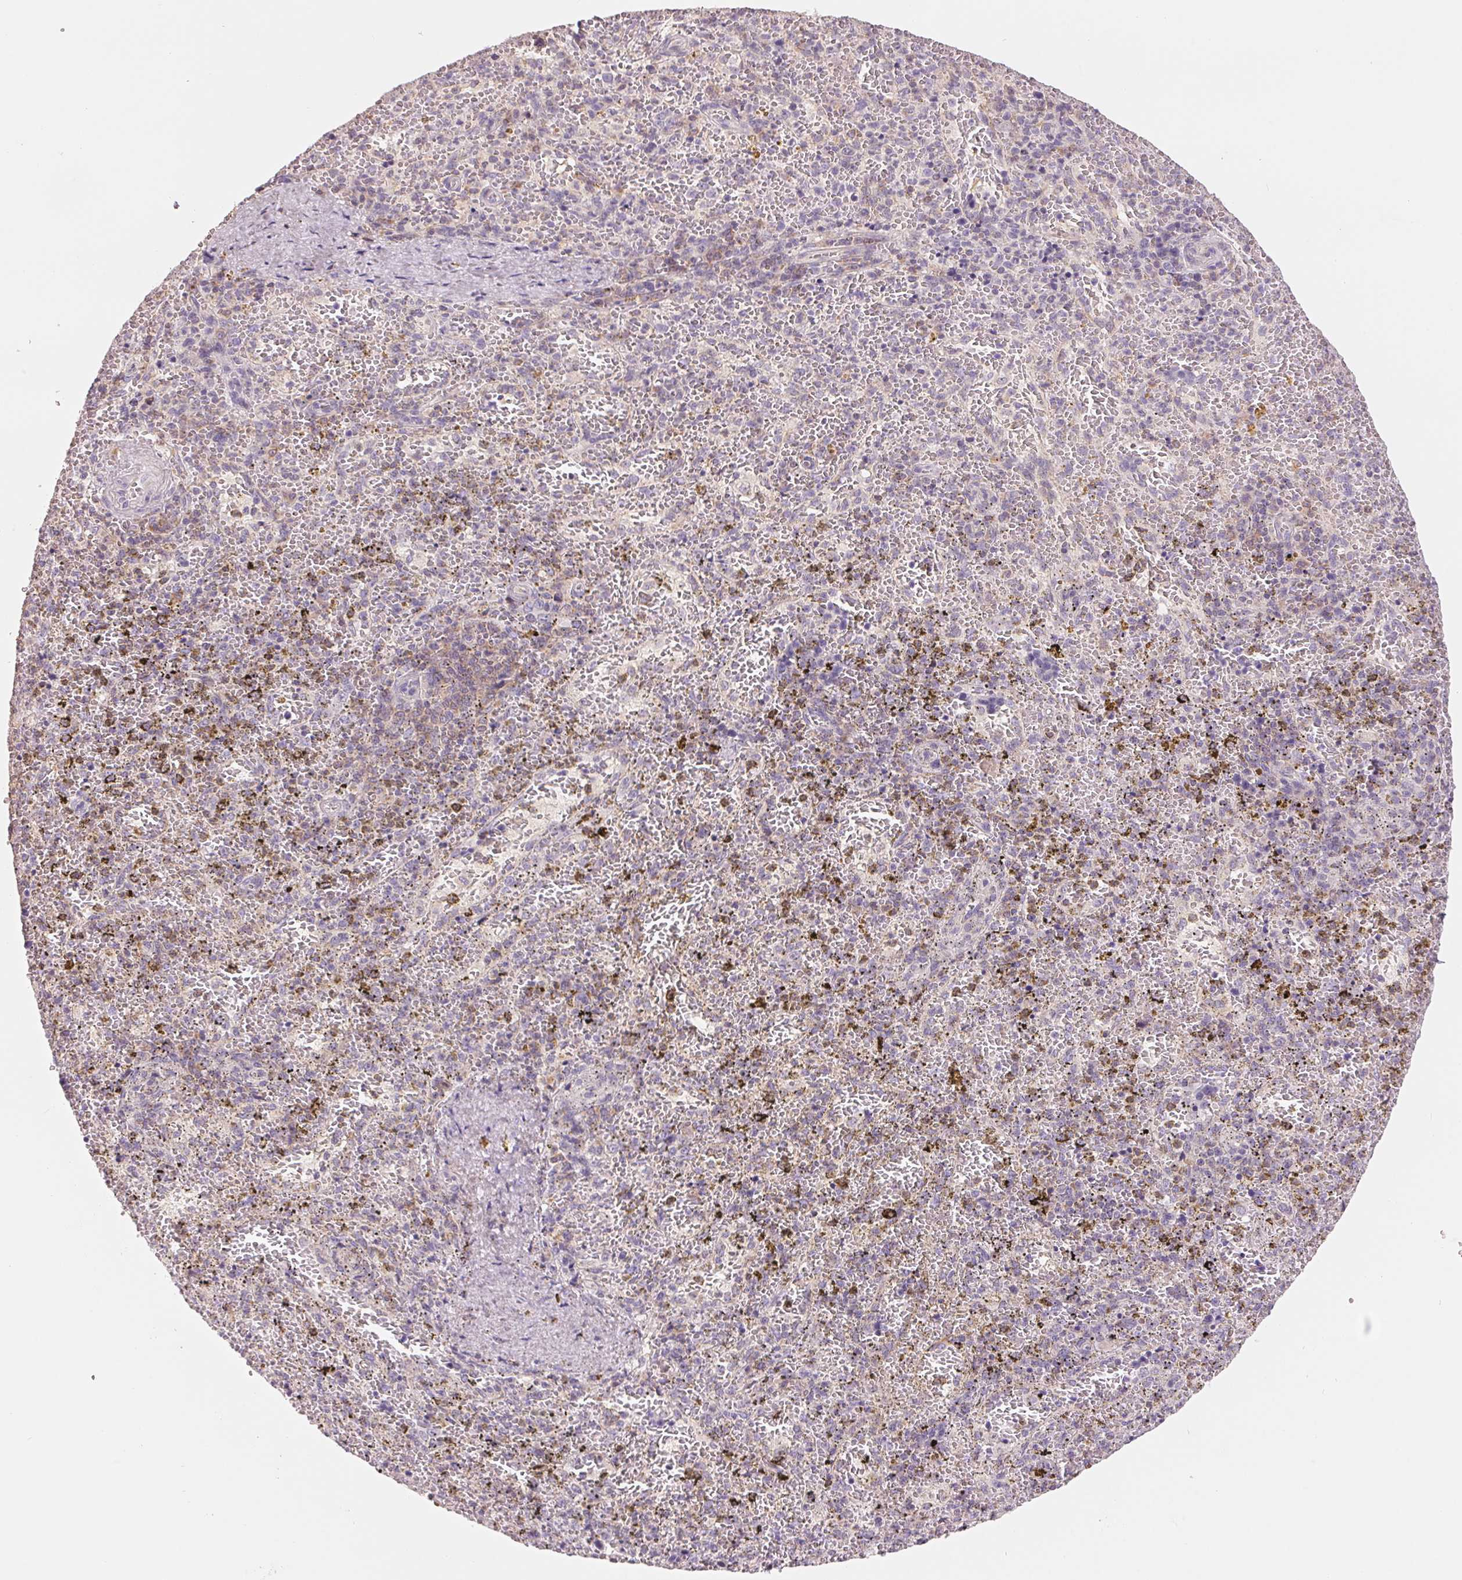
{"staining": {"intensity": "negative", "quantity": "none", "location": "none"}, "tissue": "spleen", "cell_type": "Cells in red pulp", "image_type": "normal", "snomed": [{"axis": "morphology", "description": "Normal tissue, NOS"}, {"axis": "topography", "description": "Spleen"}], "caption": "A high-resolution histopathology image shows immunohistochemistry staining of normal spleen, which reveals no significant staining in cells in red pulp. (Brightfield microscopy of DAB (3,3'-diaminobenzidine) IHC at high magnification).", "gene": "VTCN1", "patient": {"sex": "female", "age": 50}}